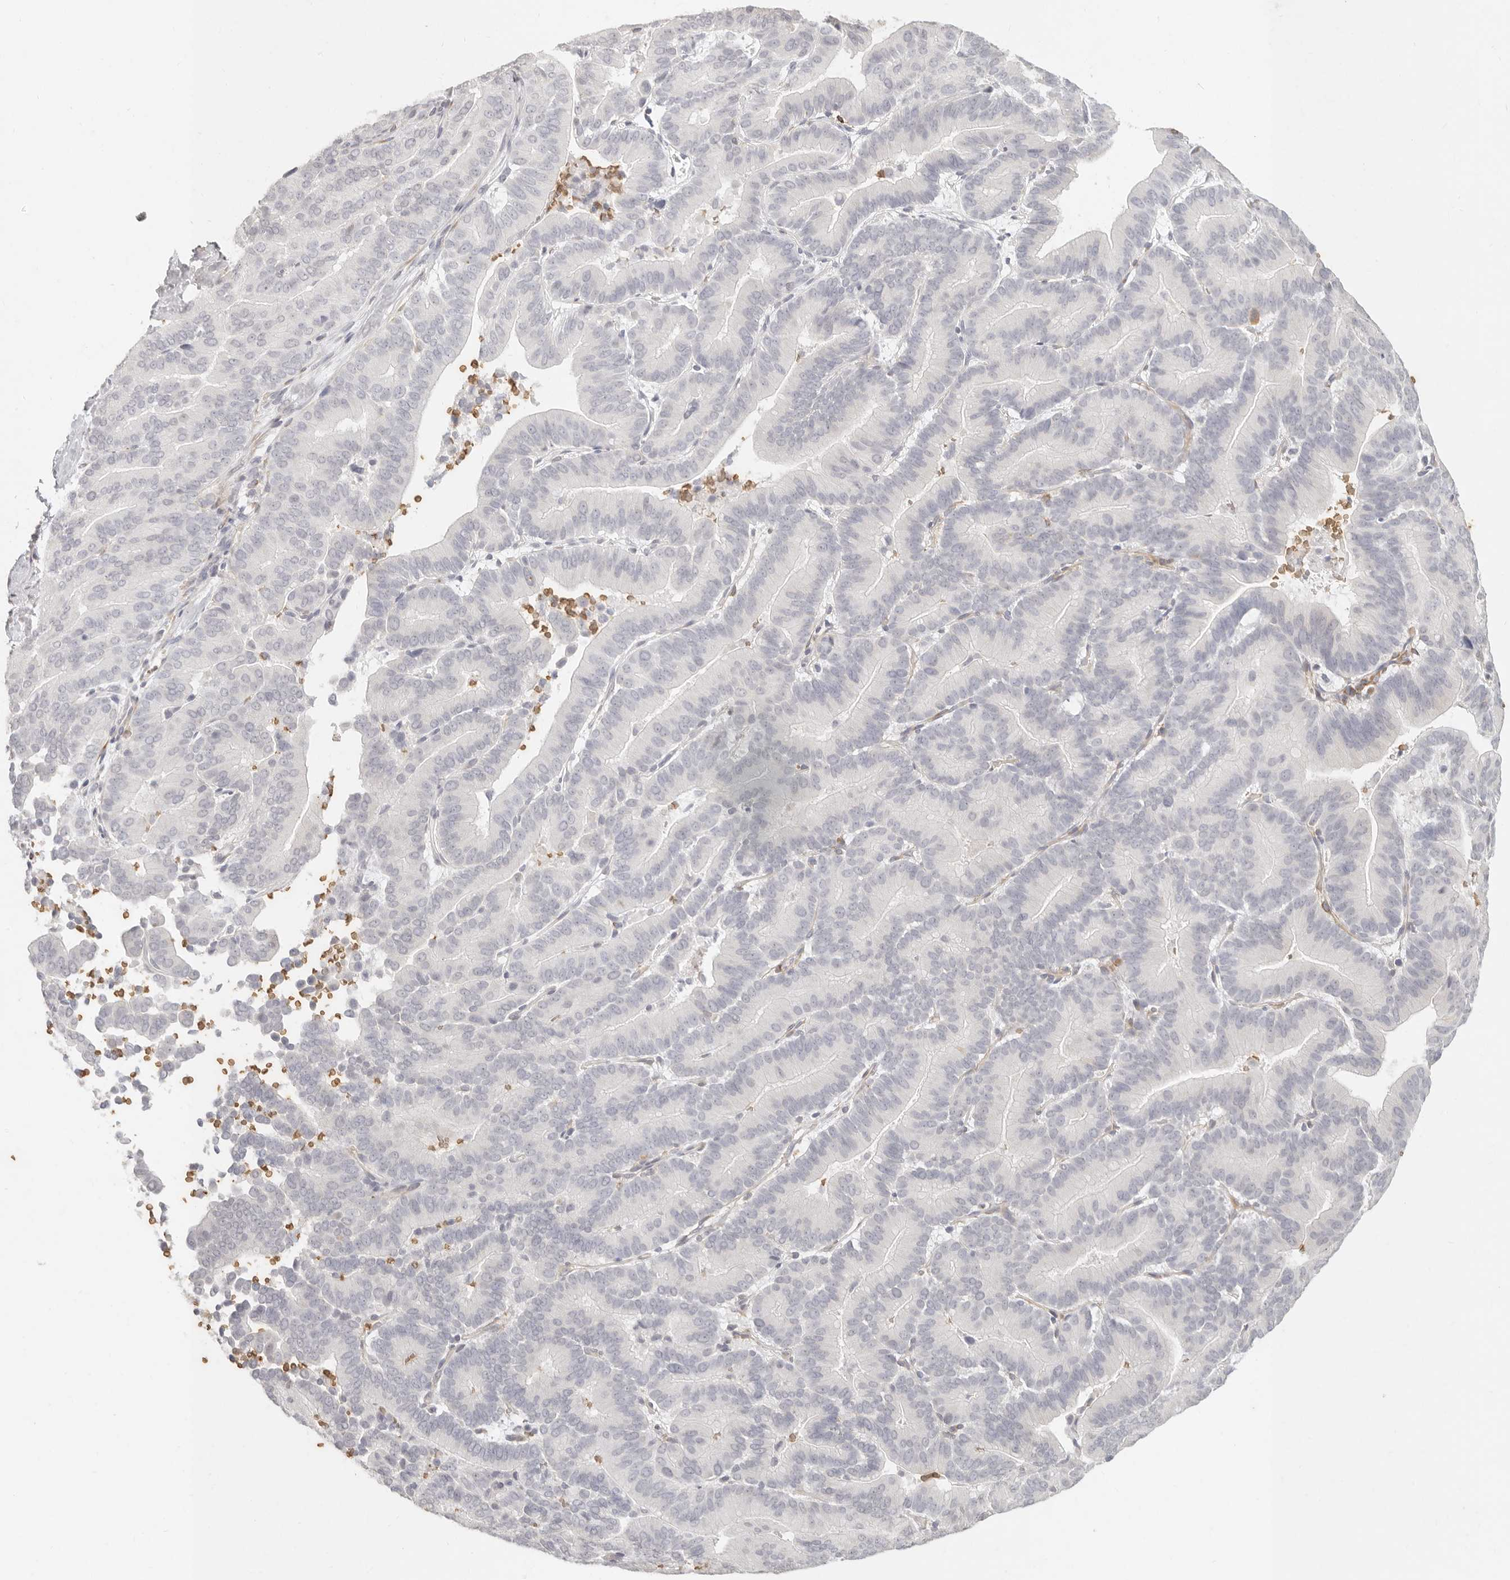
{"staining": {"intensity": "negative", "quantity": "none", "location": "none"}, "tissue": "liver cancer", "cell_type": "Tumor cells", "image_type": "cancer", "snomed": [{"axis": "morphology", "description": "Cholangiocarcinoma"}, {"axis": "topography", "description": "Liver"}], "caption": "There is no significant expression in tumor cells of liver cancer.", "gene": "NIBAN1", "patient": {"sex": "female", "age": 75}}